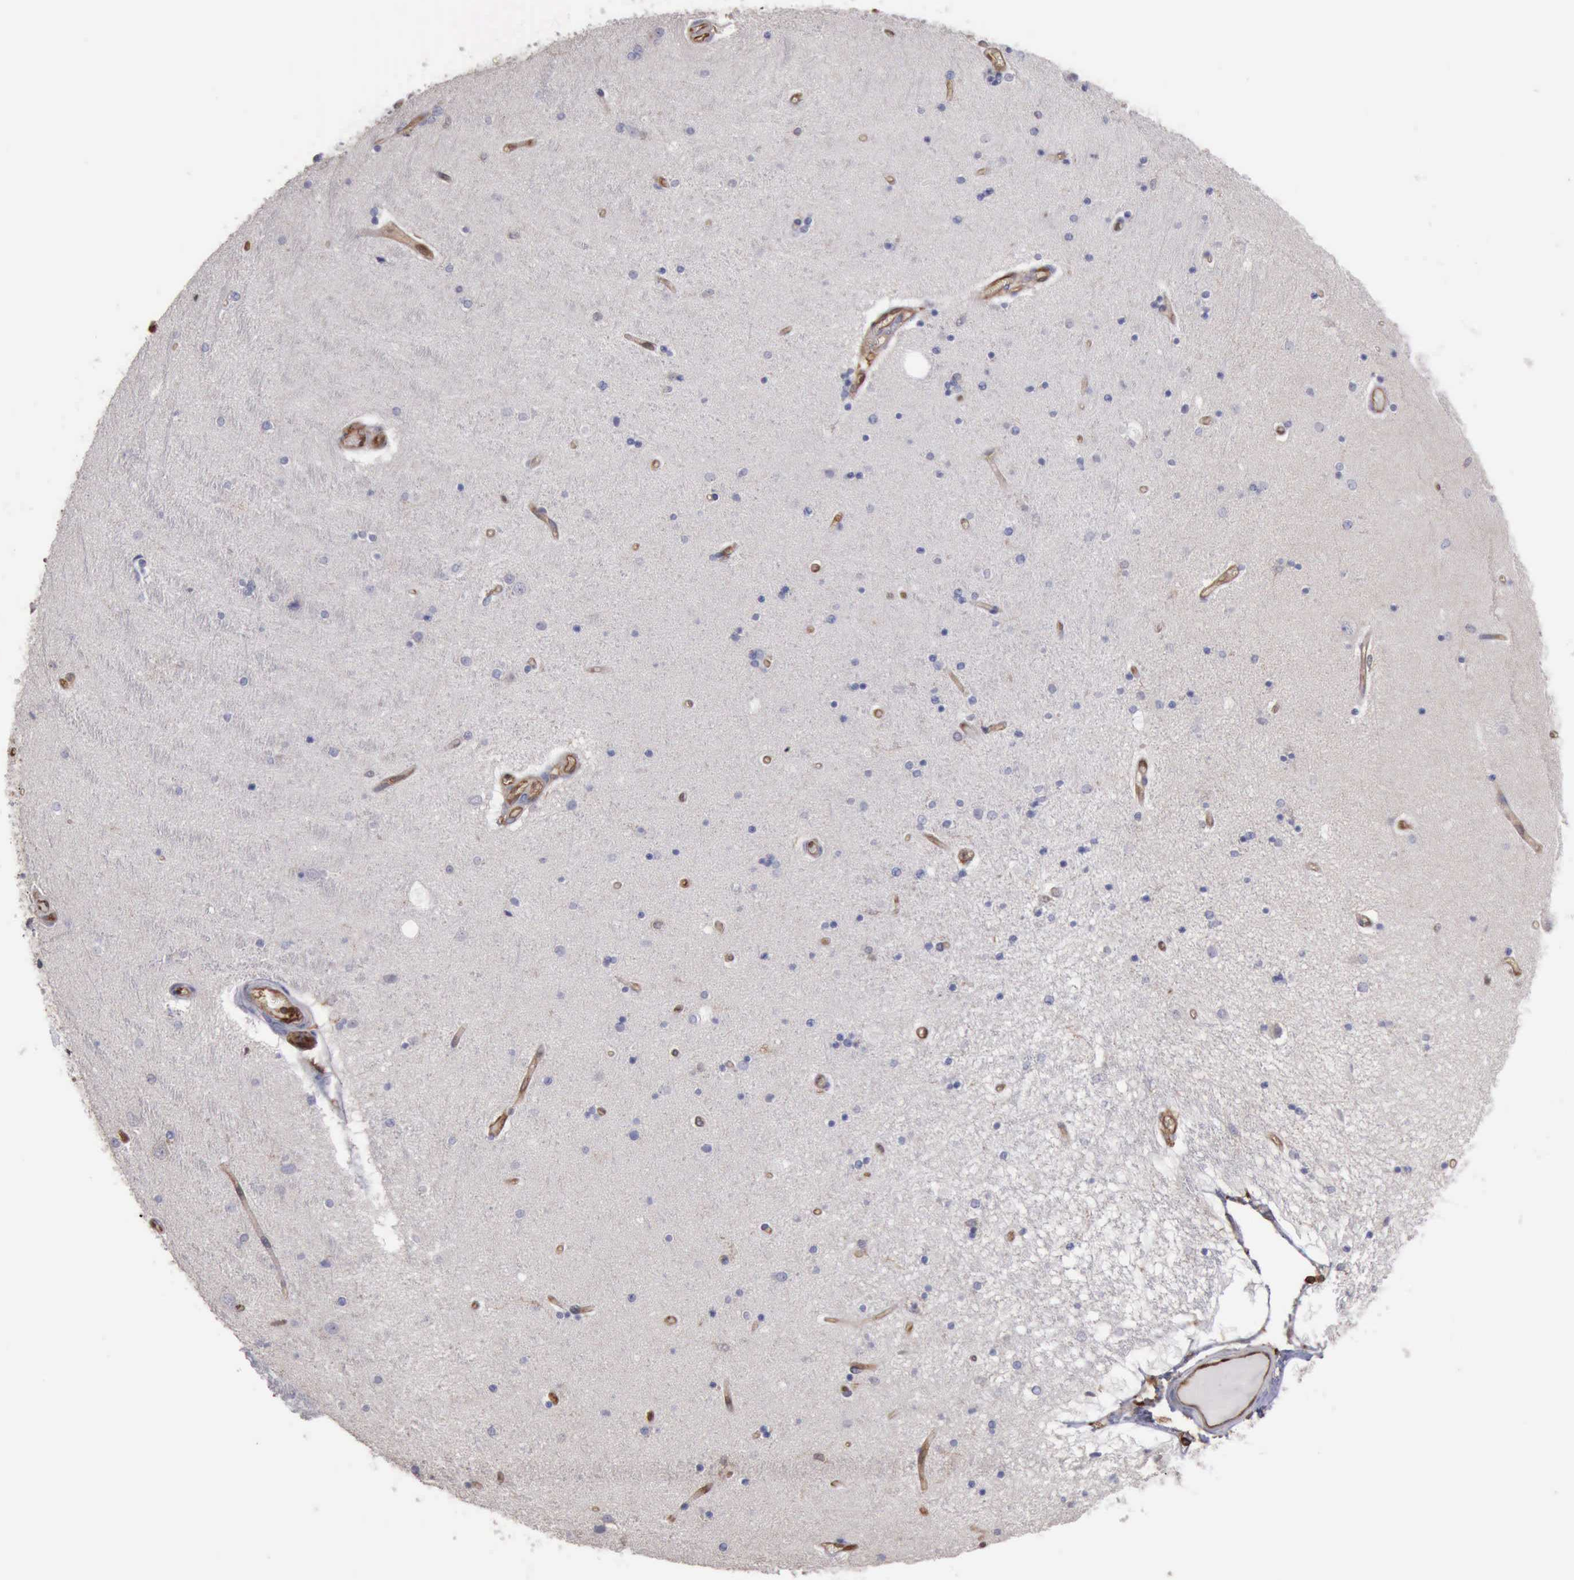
{"staining": {"intensity": "negative", "quantity": "none", "location": "none"}, "tissue": "hippocampus", "cell_type": "Glial cells", "image_type": "normal", "snomed": [{"axis": "morphology", "description": "Normal tissue, NOS"}, {"axis": "topography", "description": "Cerebellum"}], "caption": "An immunohistochemistry image of normal hippocampus is shown. There is no staining in glial cells of hippocampus.", "gene": "PDCD4", "patient": {"sex": "female", "age": 29}}